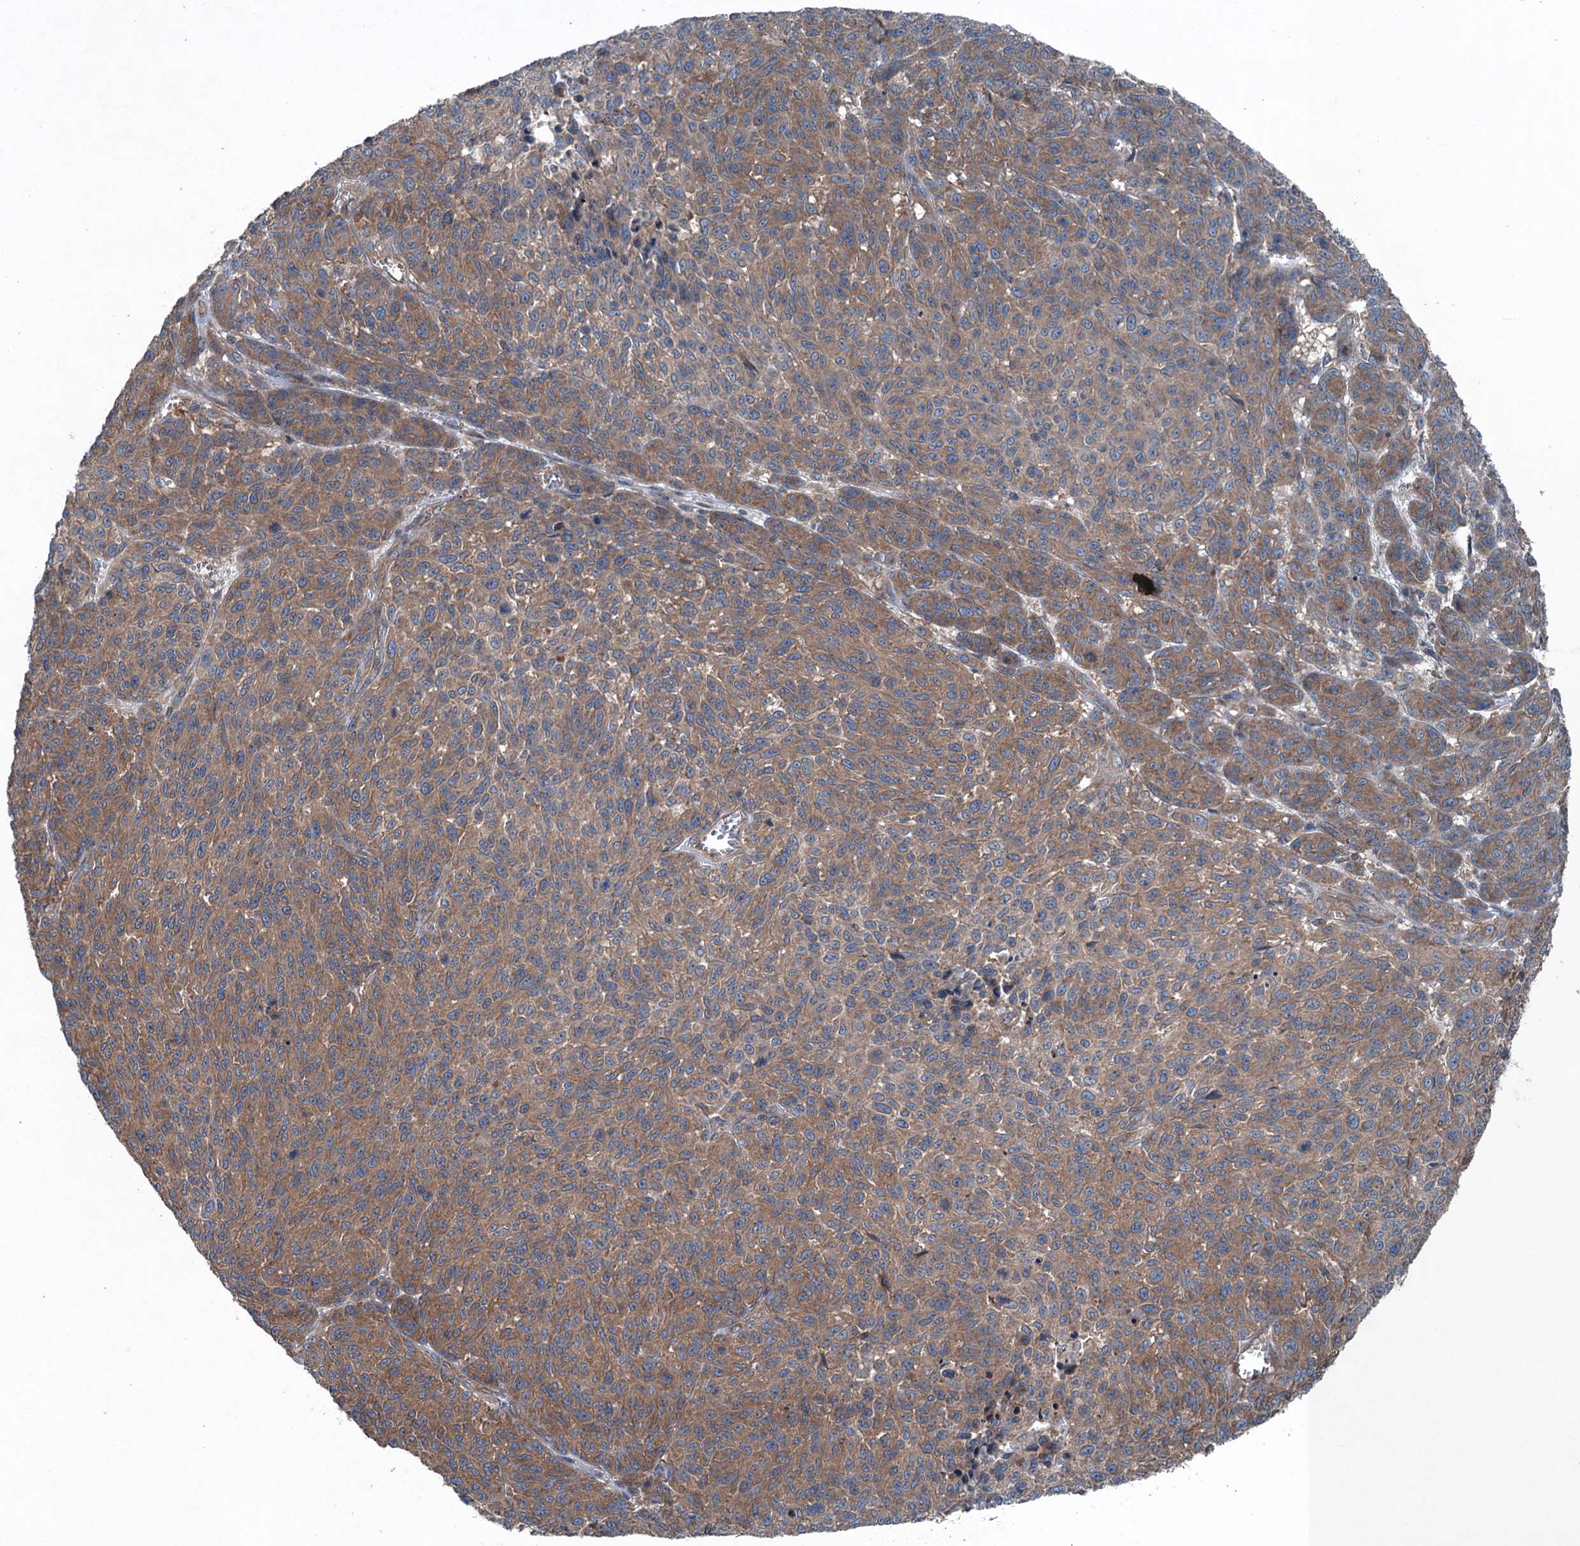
{"staining": {"intensity": "moderate", "quantity": ">75%", "location": "cytoplasmic/membranous"}, "tissue": "melanoma", "cell_type": "Tumor cells", "image_type": "cancer", "snomed": [{"axis": "morphology", "description": "Malignant melanoma, NOS"}, {"axis": "topography", "description": "Skin"}], "caption": "Tumor cells show moderate cytoplasmic/membranous expression in approximately >75% of cells in malignant melanoma.", "gene": "TRAPPC8", "patient": {"sex": "male", "age": 49}}